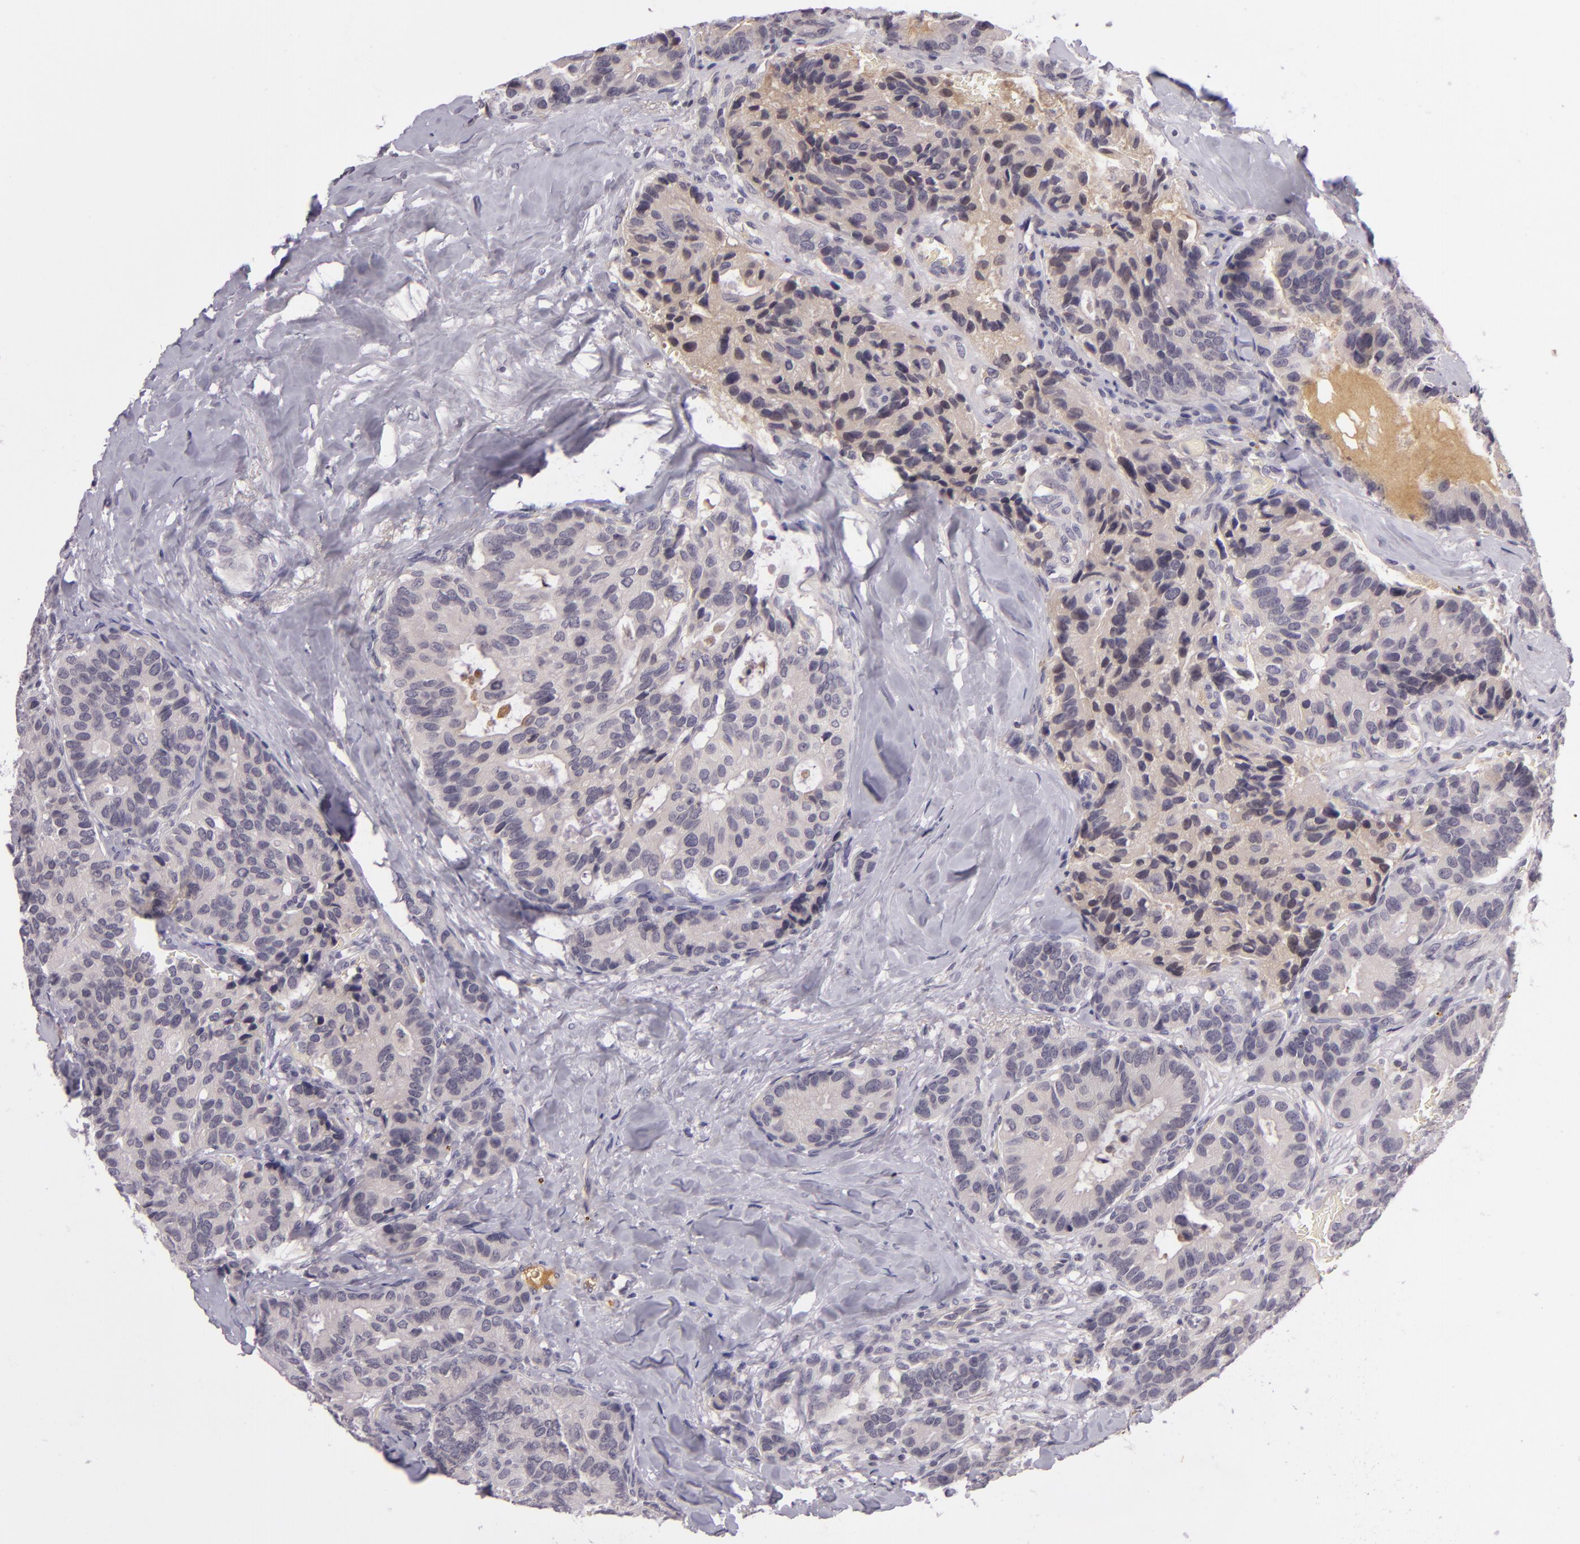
{"staining": {"intensity": "weak", "quantity": "25%-75%", "location": "cytoplasmic/membranous"}, "tissue": "breast cancer", "cell_type": "Tumor cells", "image_type": "cancer", "snomed": [{"axis": "morphology", "description": "Duct carcinoma"}, {"axis": "topography", "description": "Breast"}], "caption": "Immunohistochemistry (IHC) (DAB (3,3'-diaminobenzidine)) staining of human intraductal carcinoma (breast) shows weak cytoplasmic/membranous protein positivity in about 25%-75% of tumor cells. (Brightfield microscopy of DAB IHC at high magnification).", "gene": "DAG1", "patient": {"sex": "female", "age": 69}}